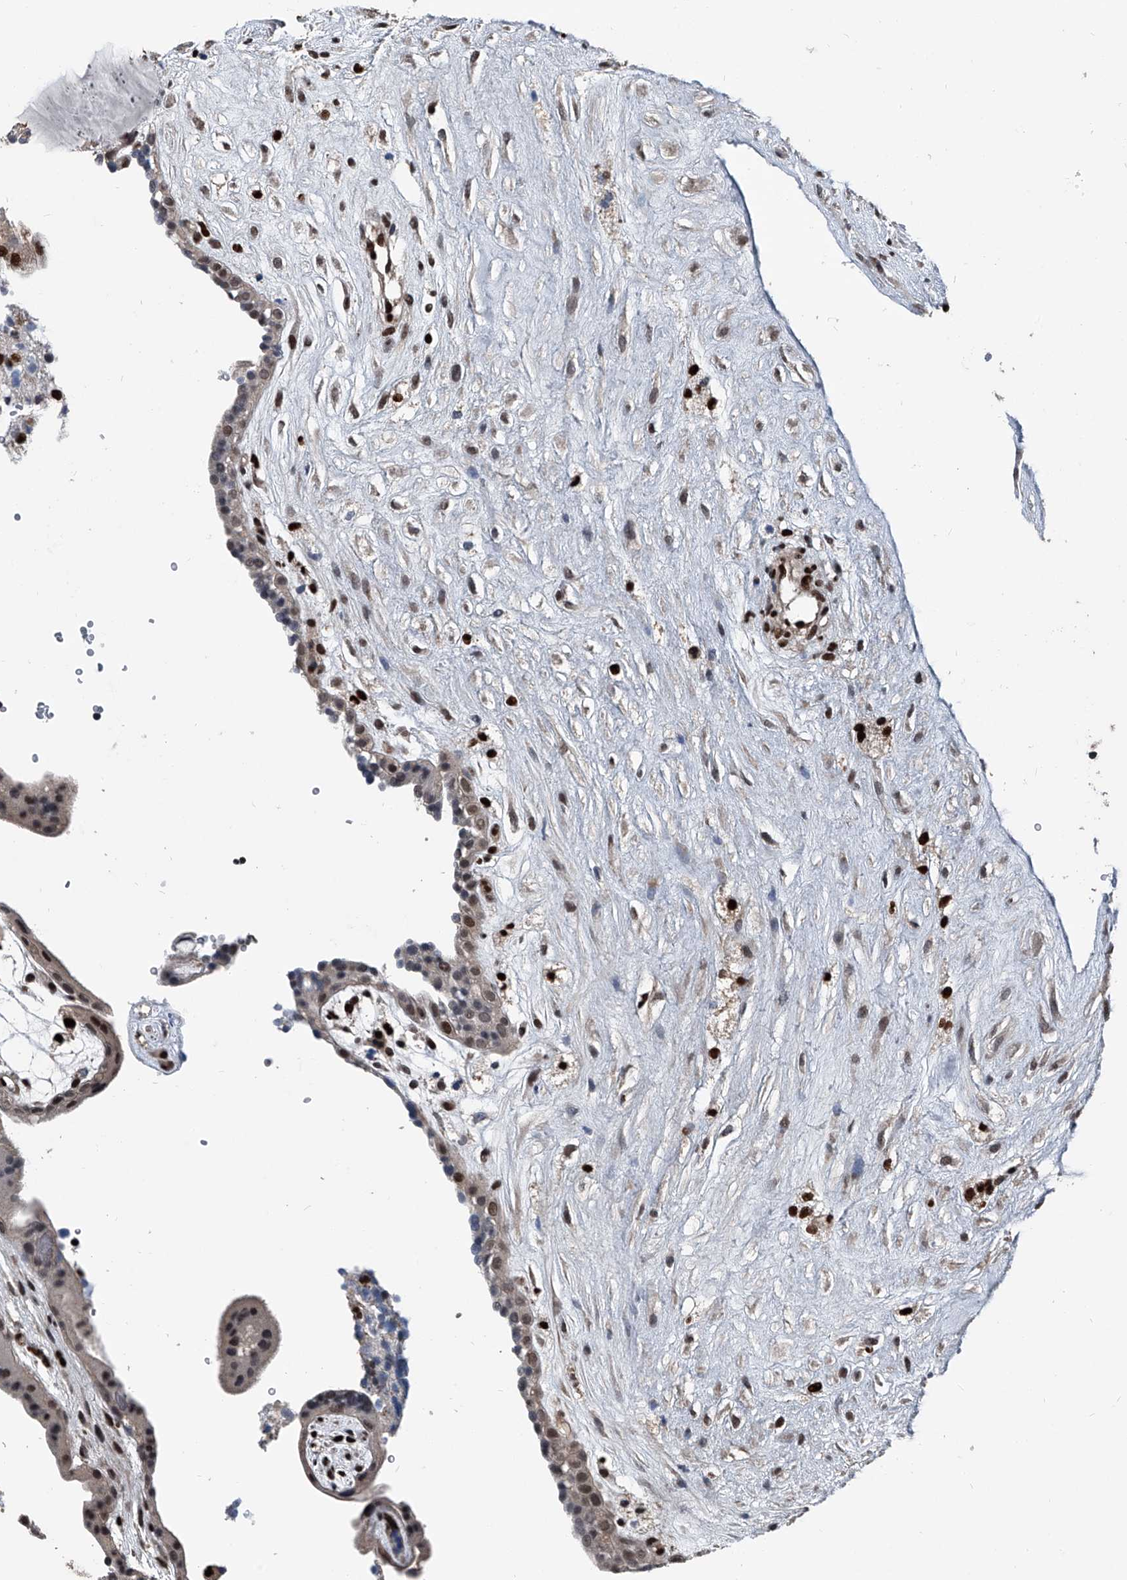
{"staining": {"intensity": "moderate", "quantity": "25%-75%", "location": "nuclear"}, "tissue": "placenta", "cell_type": "Trophoblastic cells", "image_type": "normal", "snomed": [{"axis": "morphology", "description": "Normal tissue, NOS"}, {"axis": "topography", "description": "Placenta"}], "caption": "Placenta stained with immunohistochemistry (IHC) displays moderate nuclear staining in about 25%-75% of trophoblastic cells.", "gene": "FKBP5", "patient": {"sex": "female", "age": 18}}